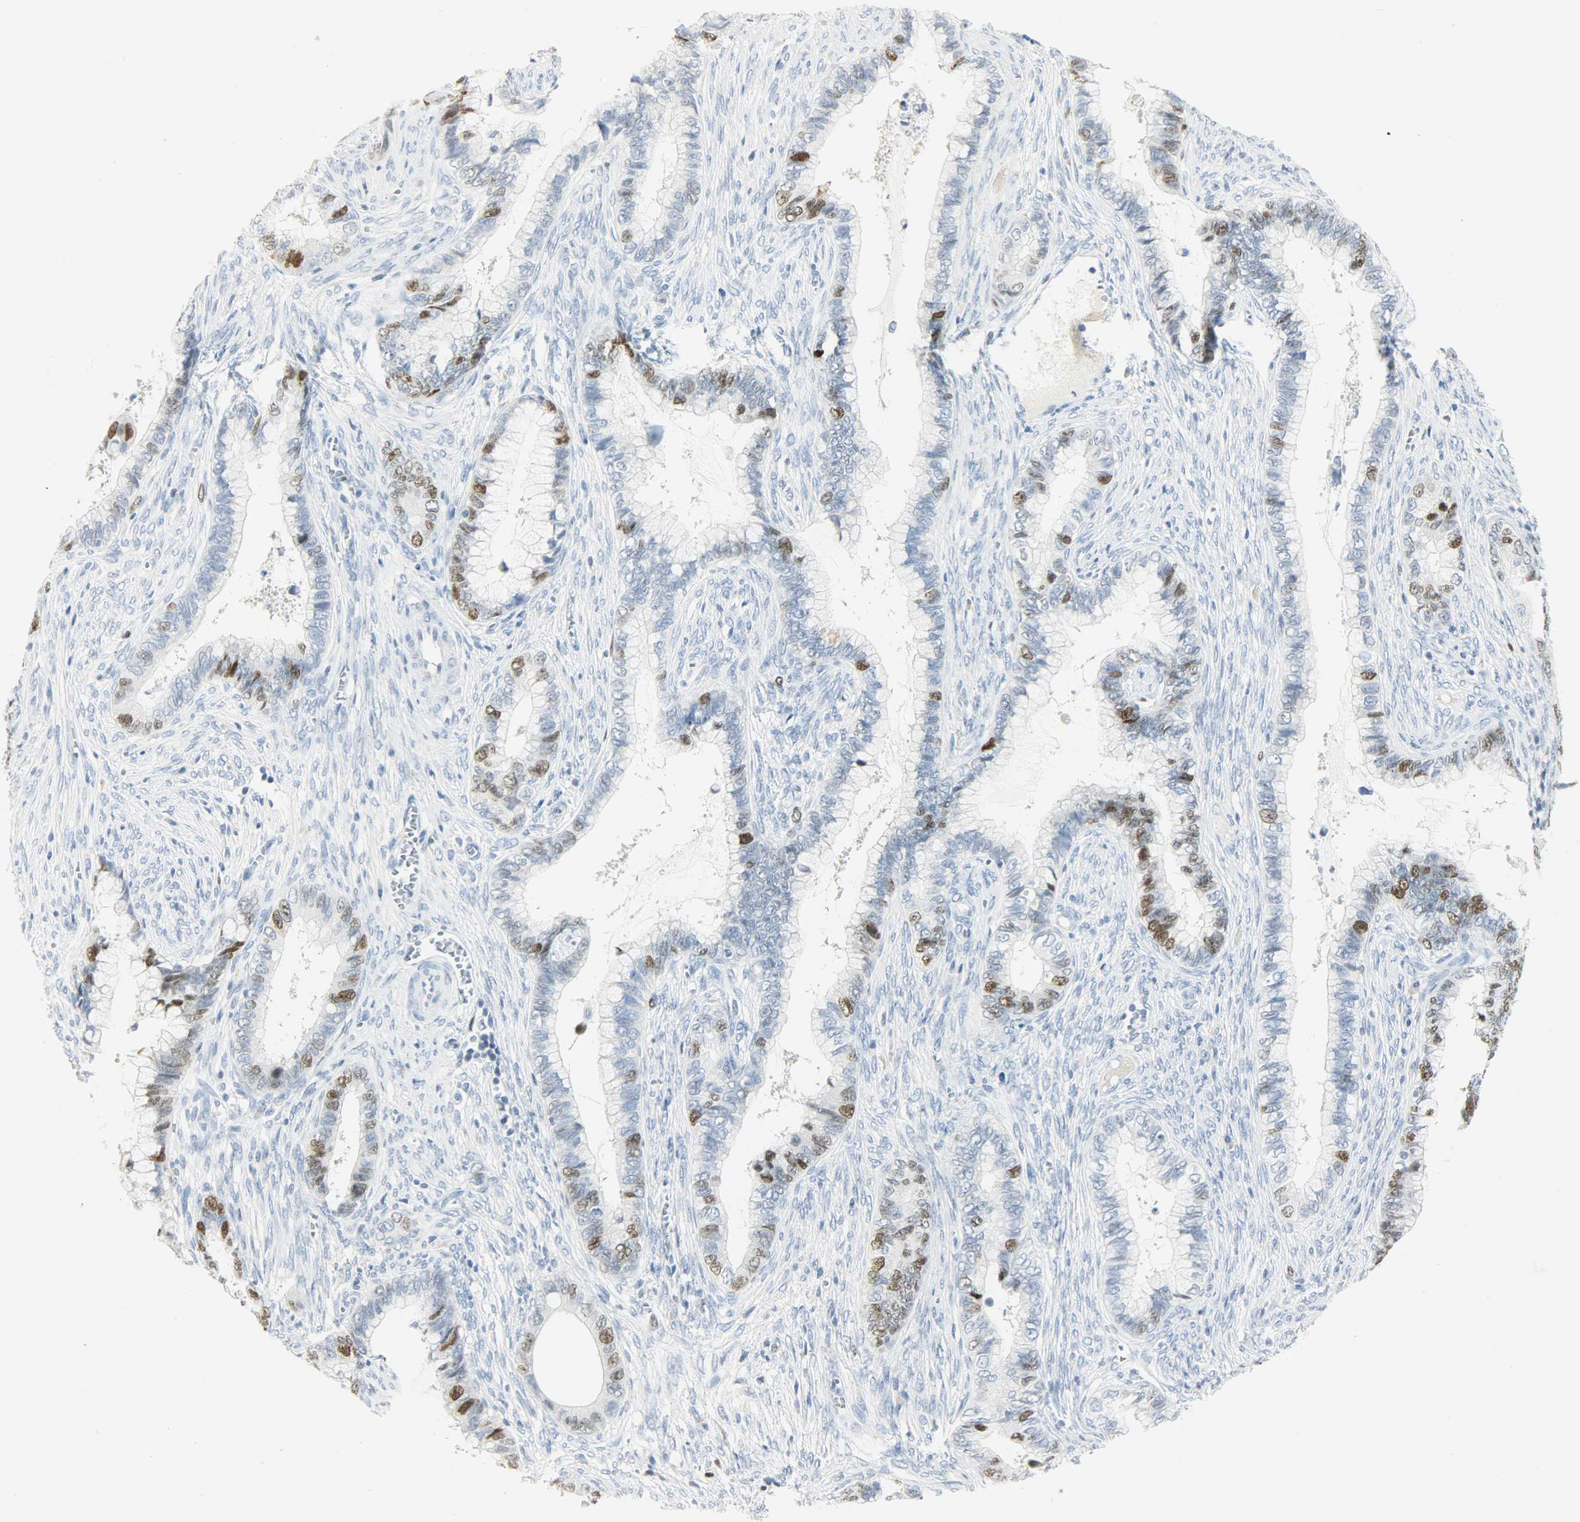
{"staining": {"intensity": "strong", "quantity": "25%-75%", "location": "nuclear"}, "tissue": "cervical cancer", "cell_type": "Tumor cells", "image_type": "cancer", "snomed": [{"axis": "morphology", "description": "Adenocarcinoma, NOS"}, {"axis": "topography", "description": "Cervix"}], "caption": "Cervical cancer (adenocarcinoma) tissue demonstrates strong nuclear expression in approximately 25%-75% of tumor cells, visualized by immunohistochemistry.", "gene": "HELLS", "patient": {"sex": "female", "age": 44}}